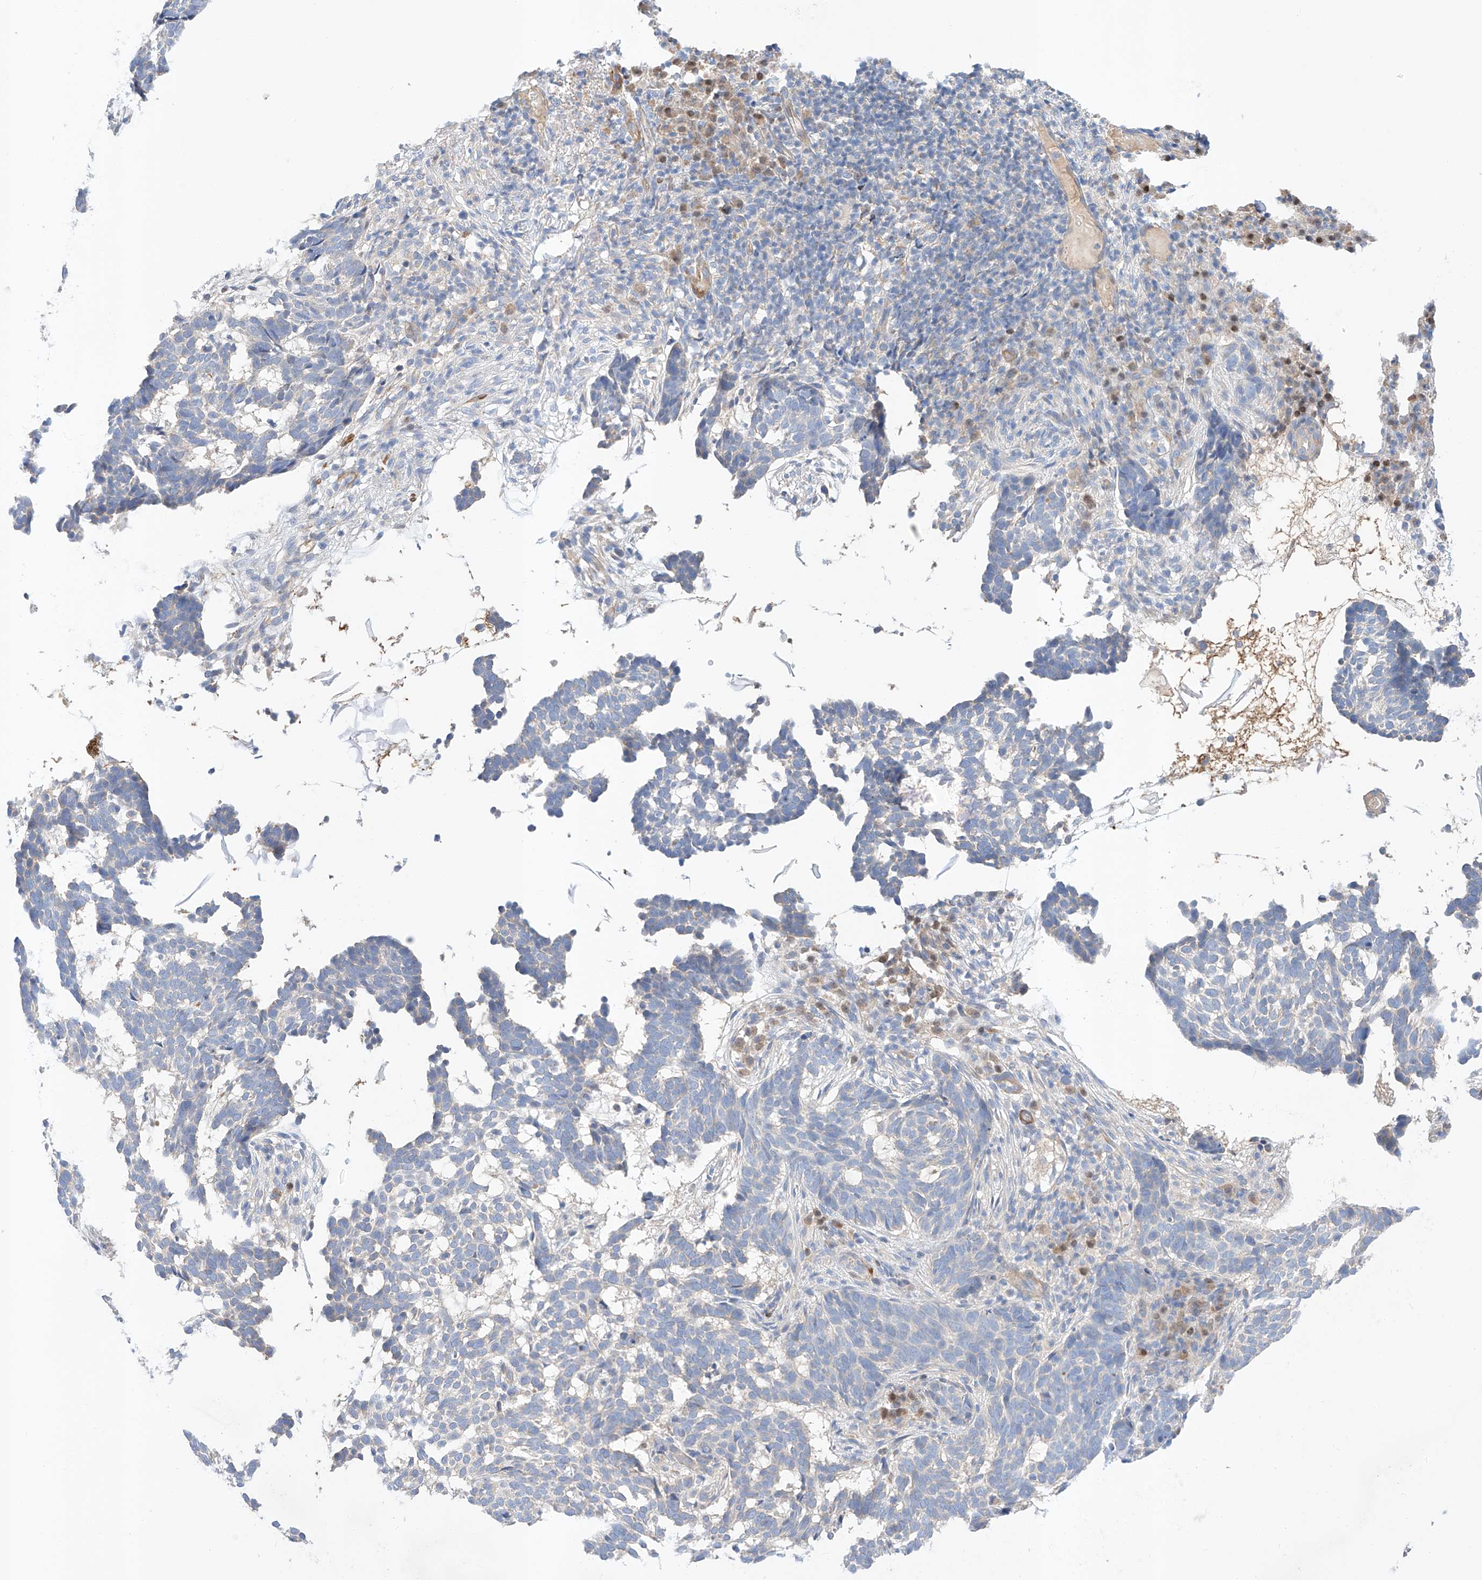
{"staining": {"intensity": "negative", "quantity": "none", "location": "none"}, "tissue": "skin cancer", "cell_type": "Tumor cells", "image_type": "cancer", "snomed": [{"axis": "morphology", "description": "Basal cell carcinoma"}, {"axis": "topography", "description": "Skin"}], "caption": "Immunohistochemical staining of skin cancer (basal cell carcinoma) displays no significant positivity in tumor cells.", "gene": "C6orf118", "patient": {"sex": "male", "age": 85}}